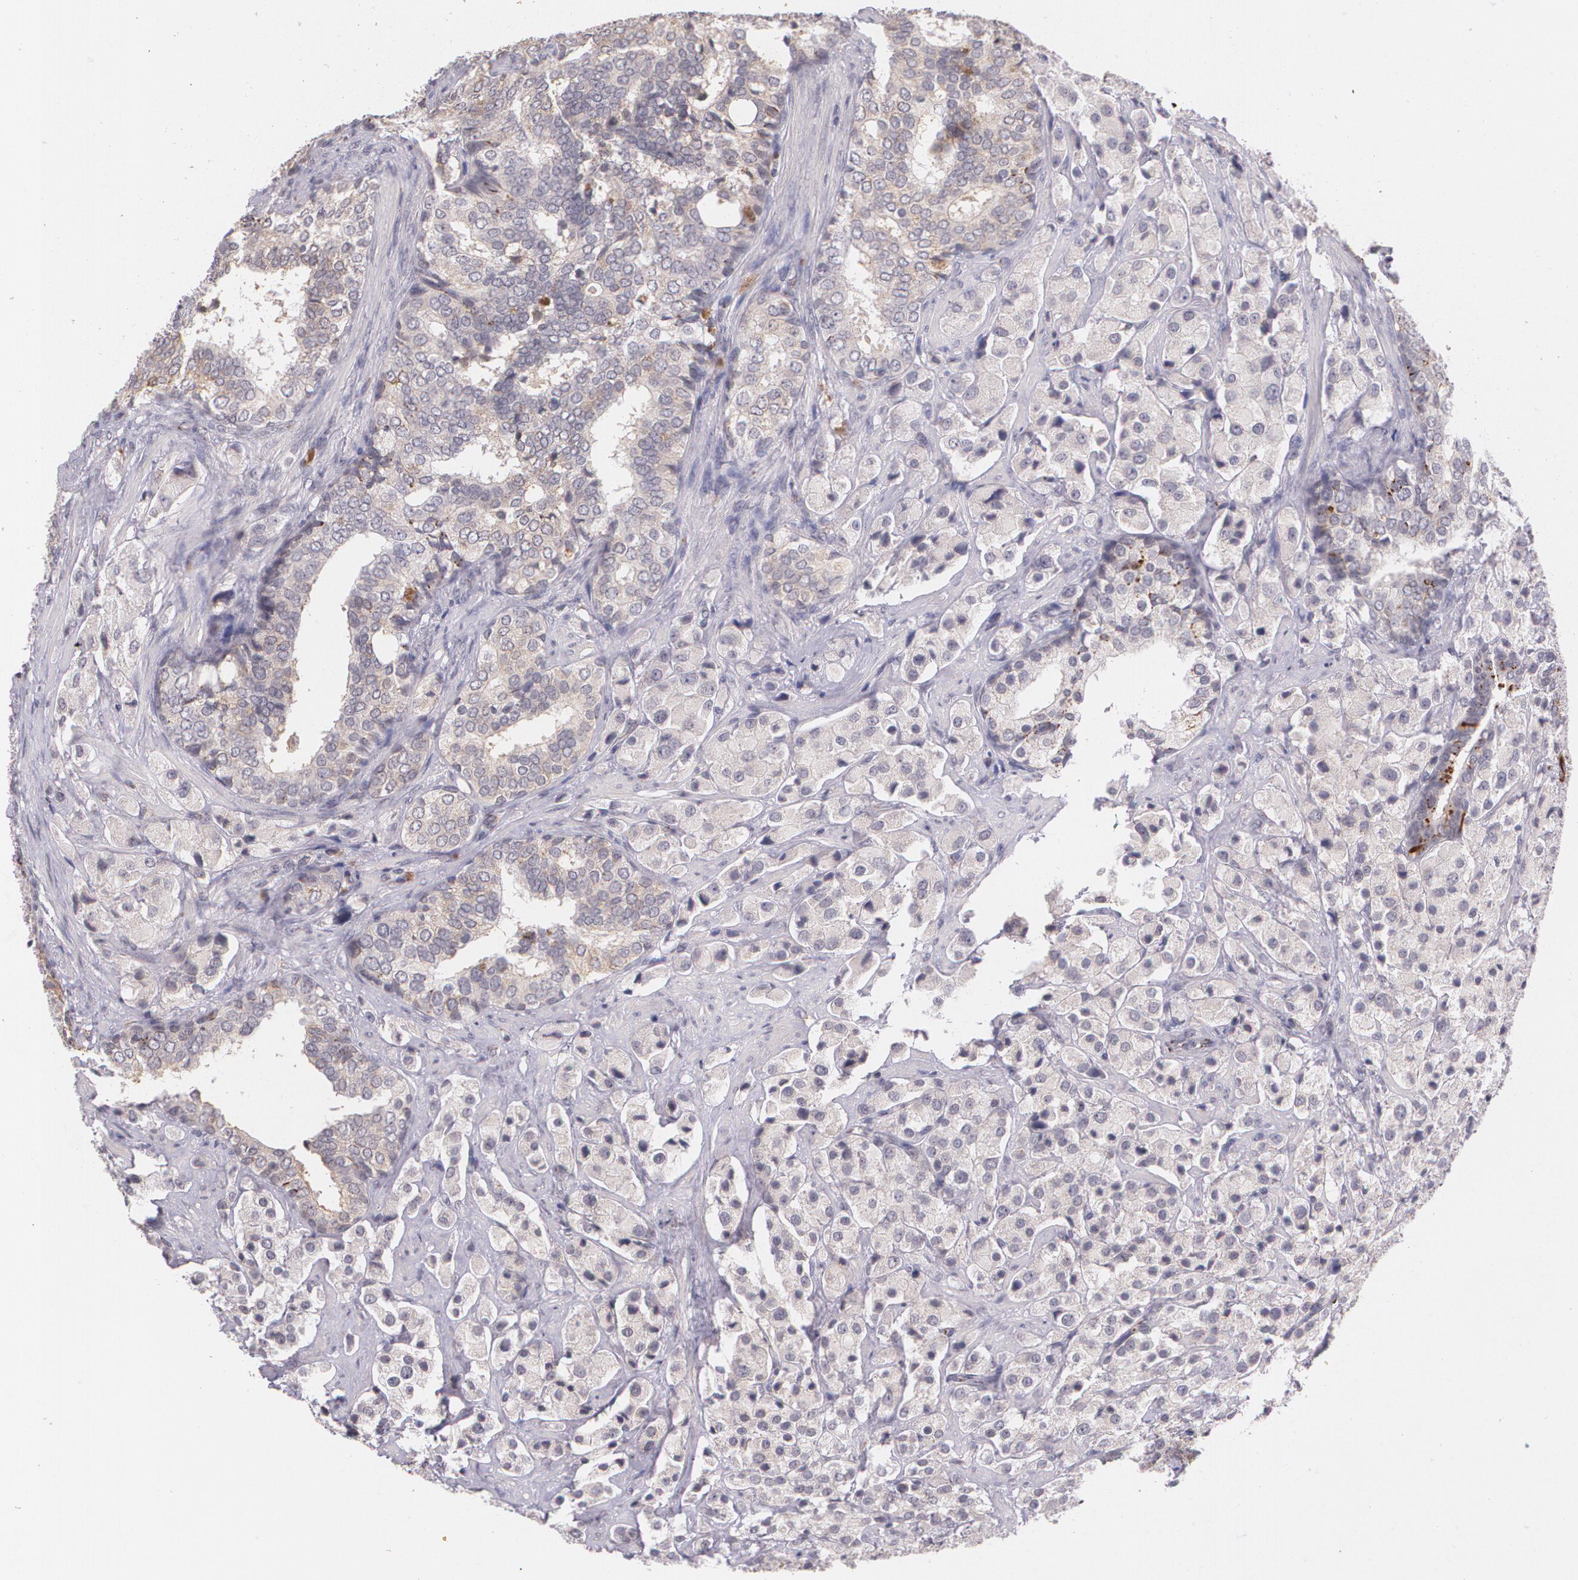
{"staining": {"intensity": "negative", "quantity": "none", "location": "none"}, "tissue": "prostate cancer", "cell_type": "Tumor cells", "image_type": "cancer", "snomed": [{"axis": "morphology", "description": "Adenocarcinoma, Medium grade"}, {"axis": "topography", "description": "Prostate"}], "caption": "This is an immunohistochemistry image of prostate medium-grade adenocarcinoma. There is no staining in tumor cells.", "gene": "TM4SF1", "patient": {"sex": "male", "age": 70}}